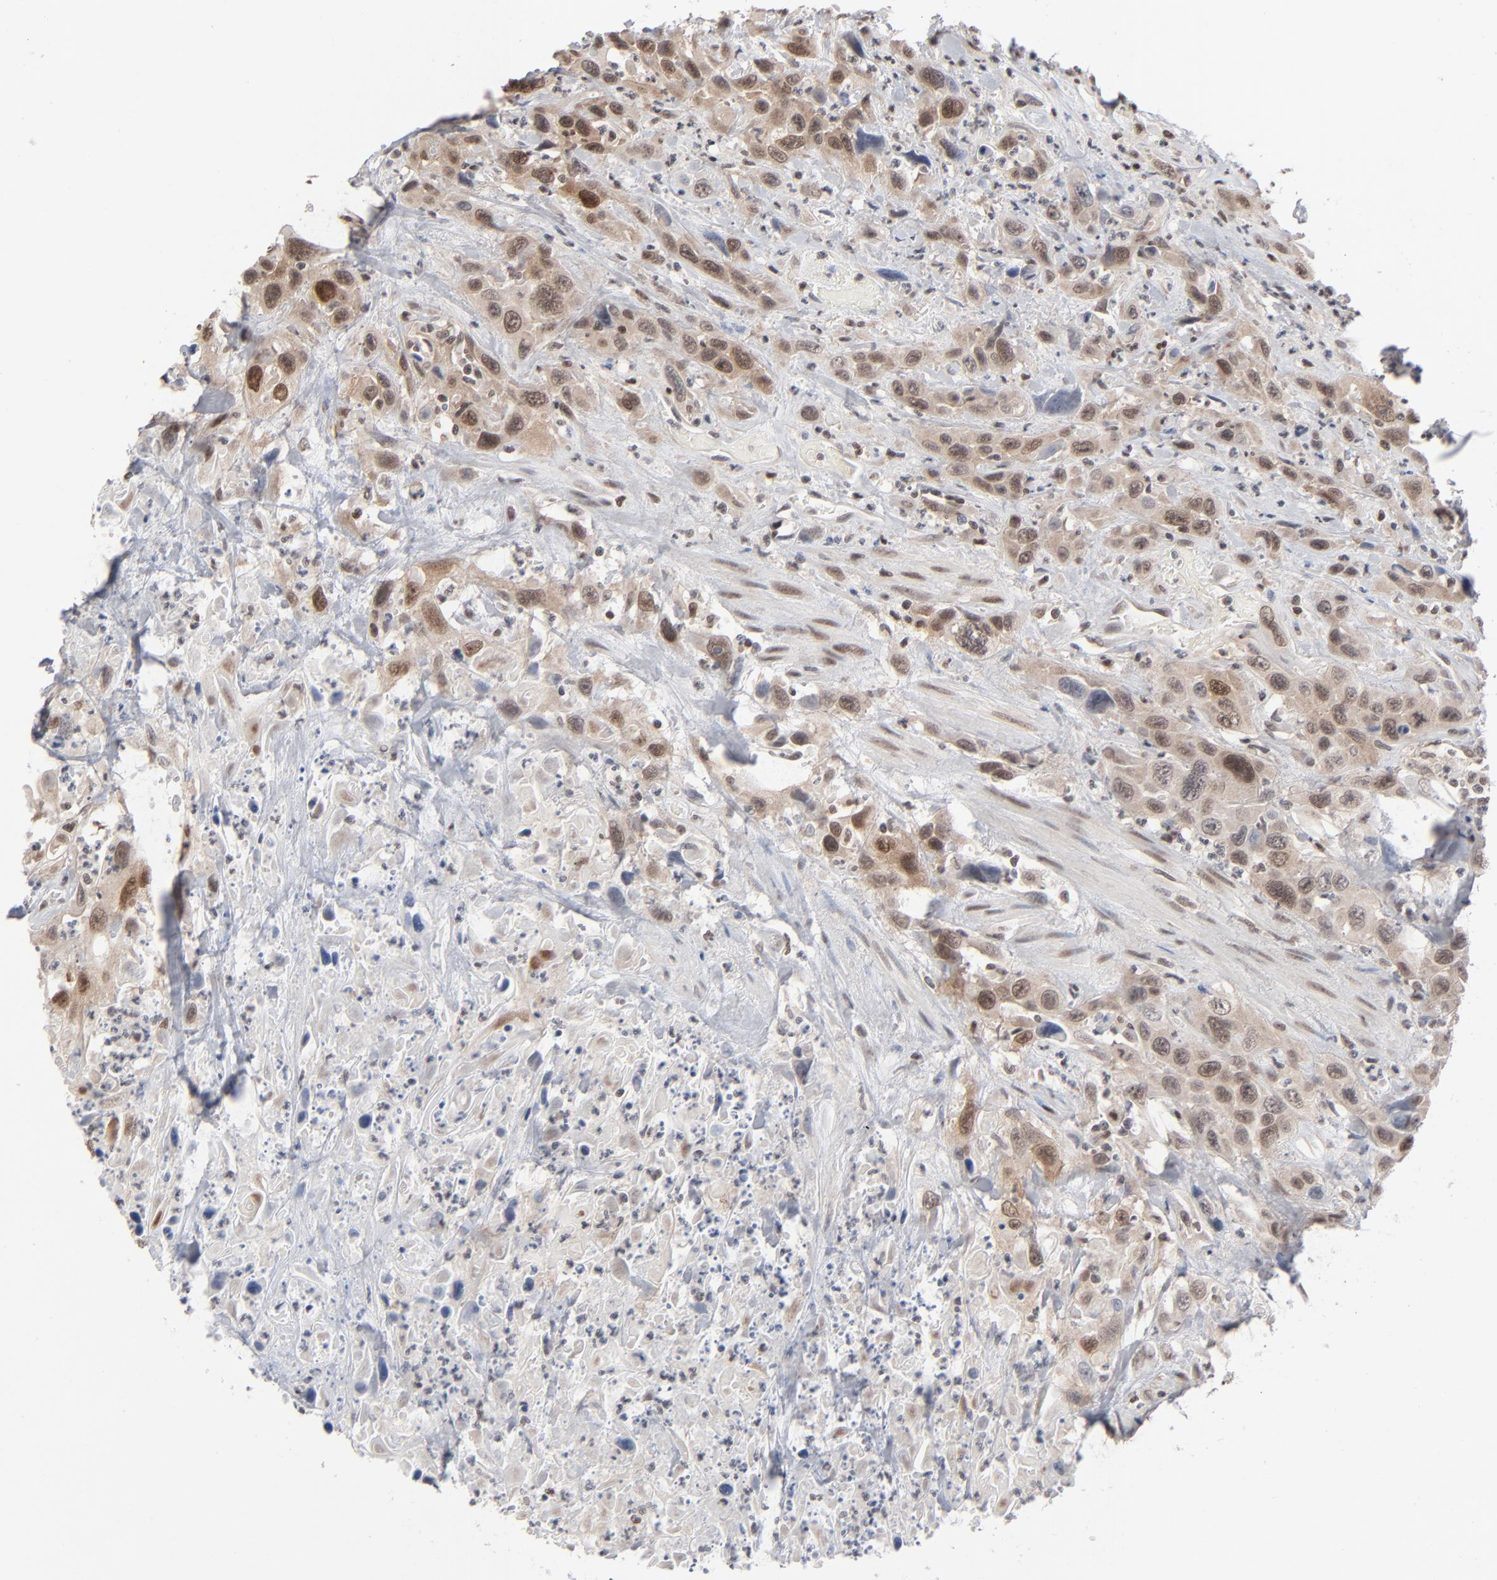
{"staining": {"intensity": "moderate", "quantity": ">75%", "location": "nuclear"}, "tissue": "urothelial cancer", "cell_type": "Tumor cells", "image_type": "cancer", "snomed": [{"axis": "morphology", "description": "Urothelial carcinoma, High grade"}, {"axis": "topography", "description": "Urinary bladder"}], "caption": "The image displays a brown stain indicating the presence of a protein in the nuclear of tumor cells in urothelial cancer.", "gene": "IRF9", "patient": {"sex": "female", "age": 84}}